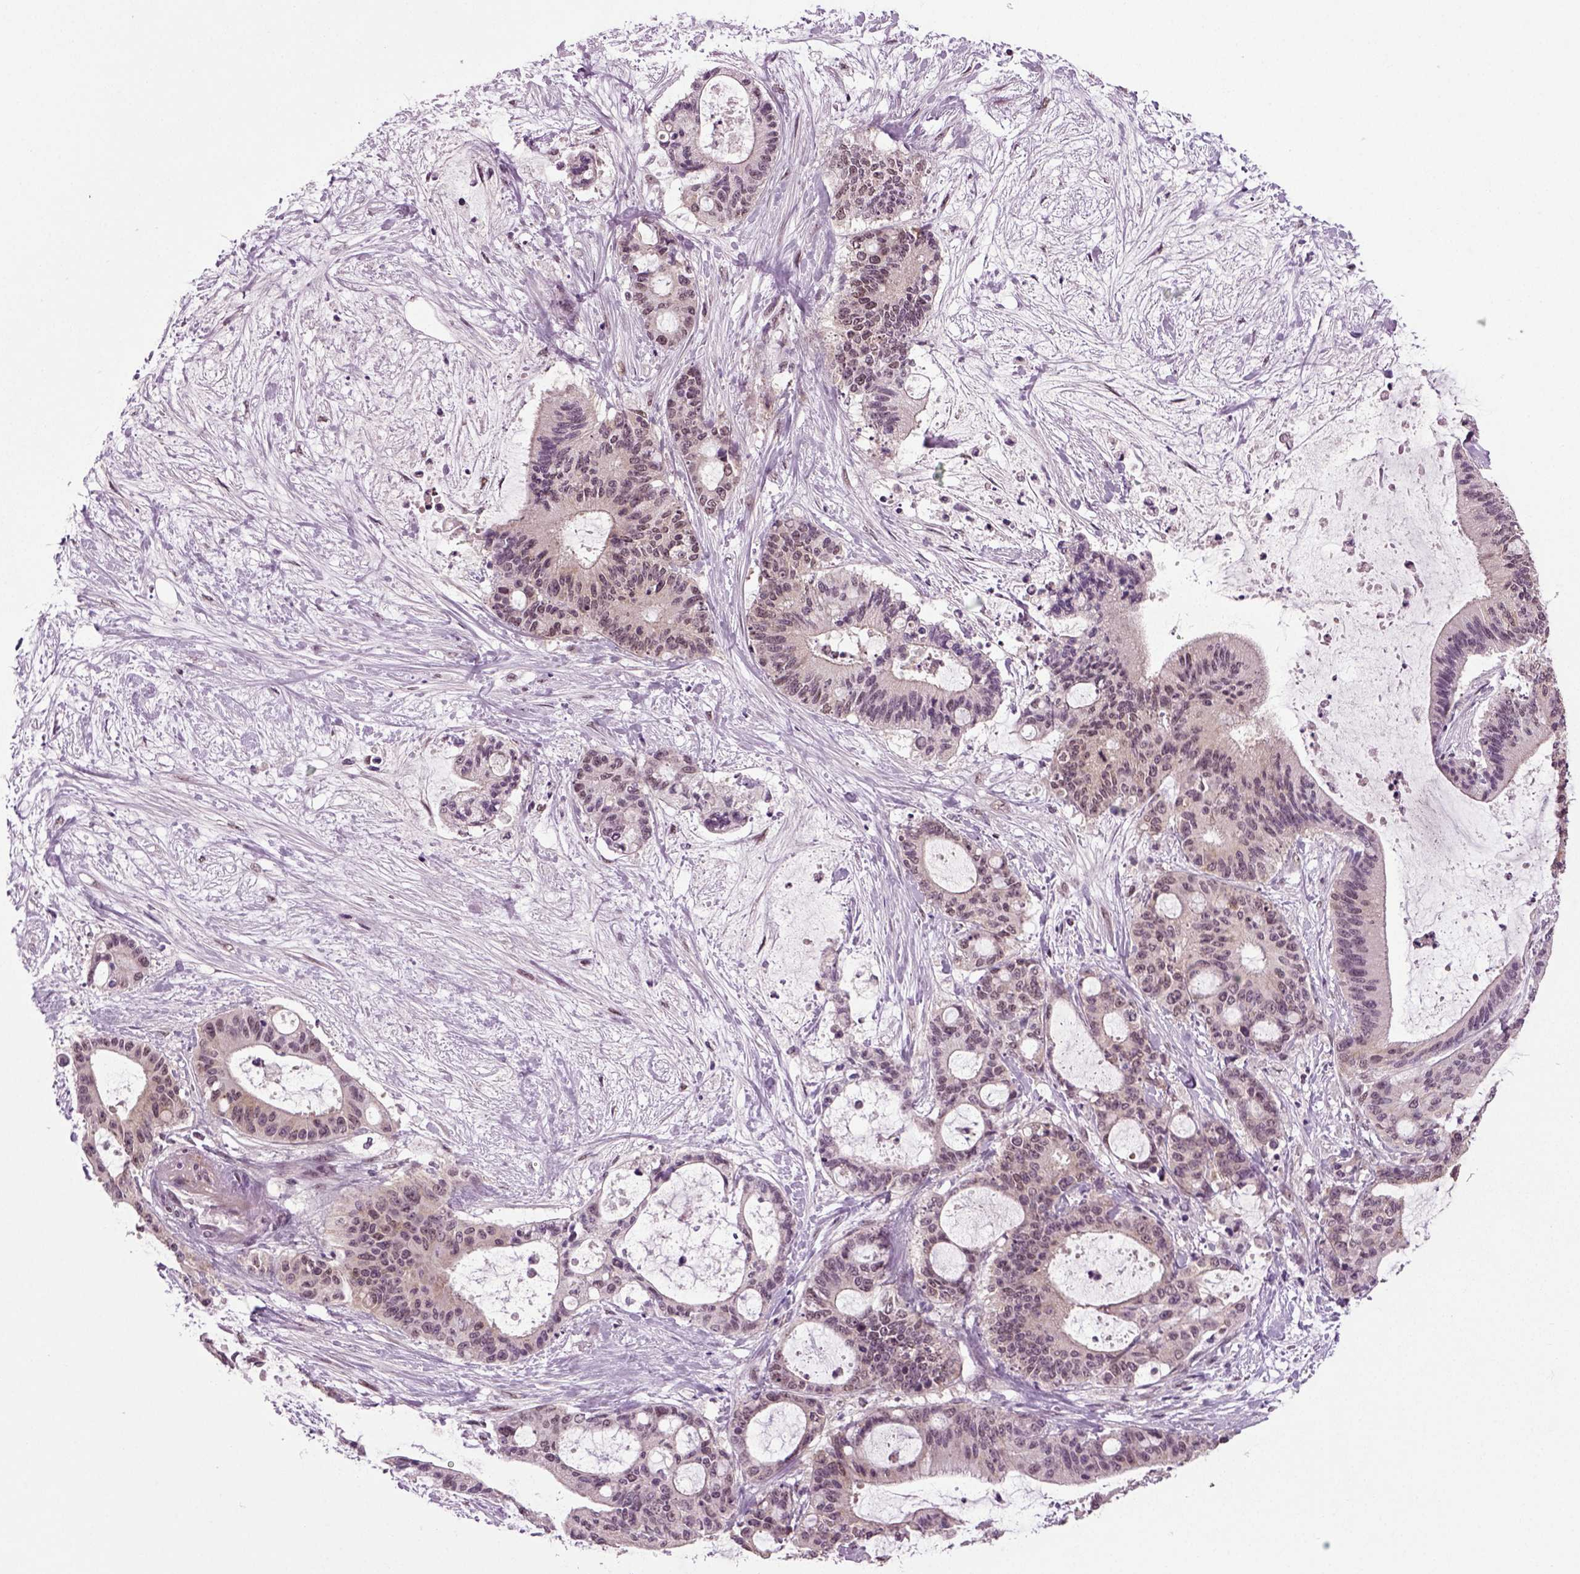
{"staining": {"intensity": "negative", "quantity": "none", "location": "none"}, "tissue": "liver cancer", "cell_type": "Tumor cells", "image_type": "cancer", "snomed": [{"axis": "morphology", "description": "Cholangiocarcinoma"}, {"axis": "topography", "description": "Liver"}], "caption": "This is an IHC image of human liver cholangiocarcinoma. There is no staining in tumor cells.", "gene": "RCOR3", "patient": {"sex": "female", "age": 73}}